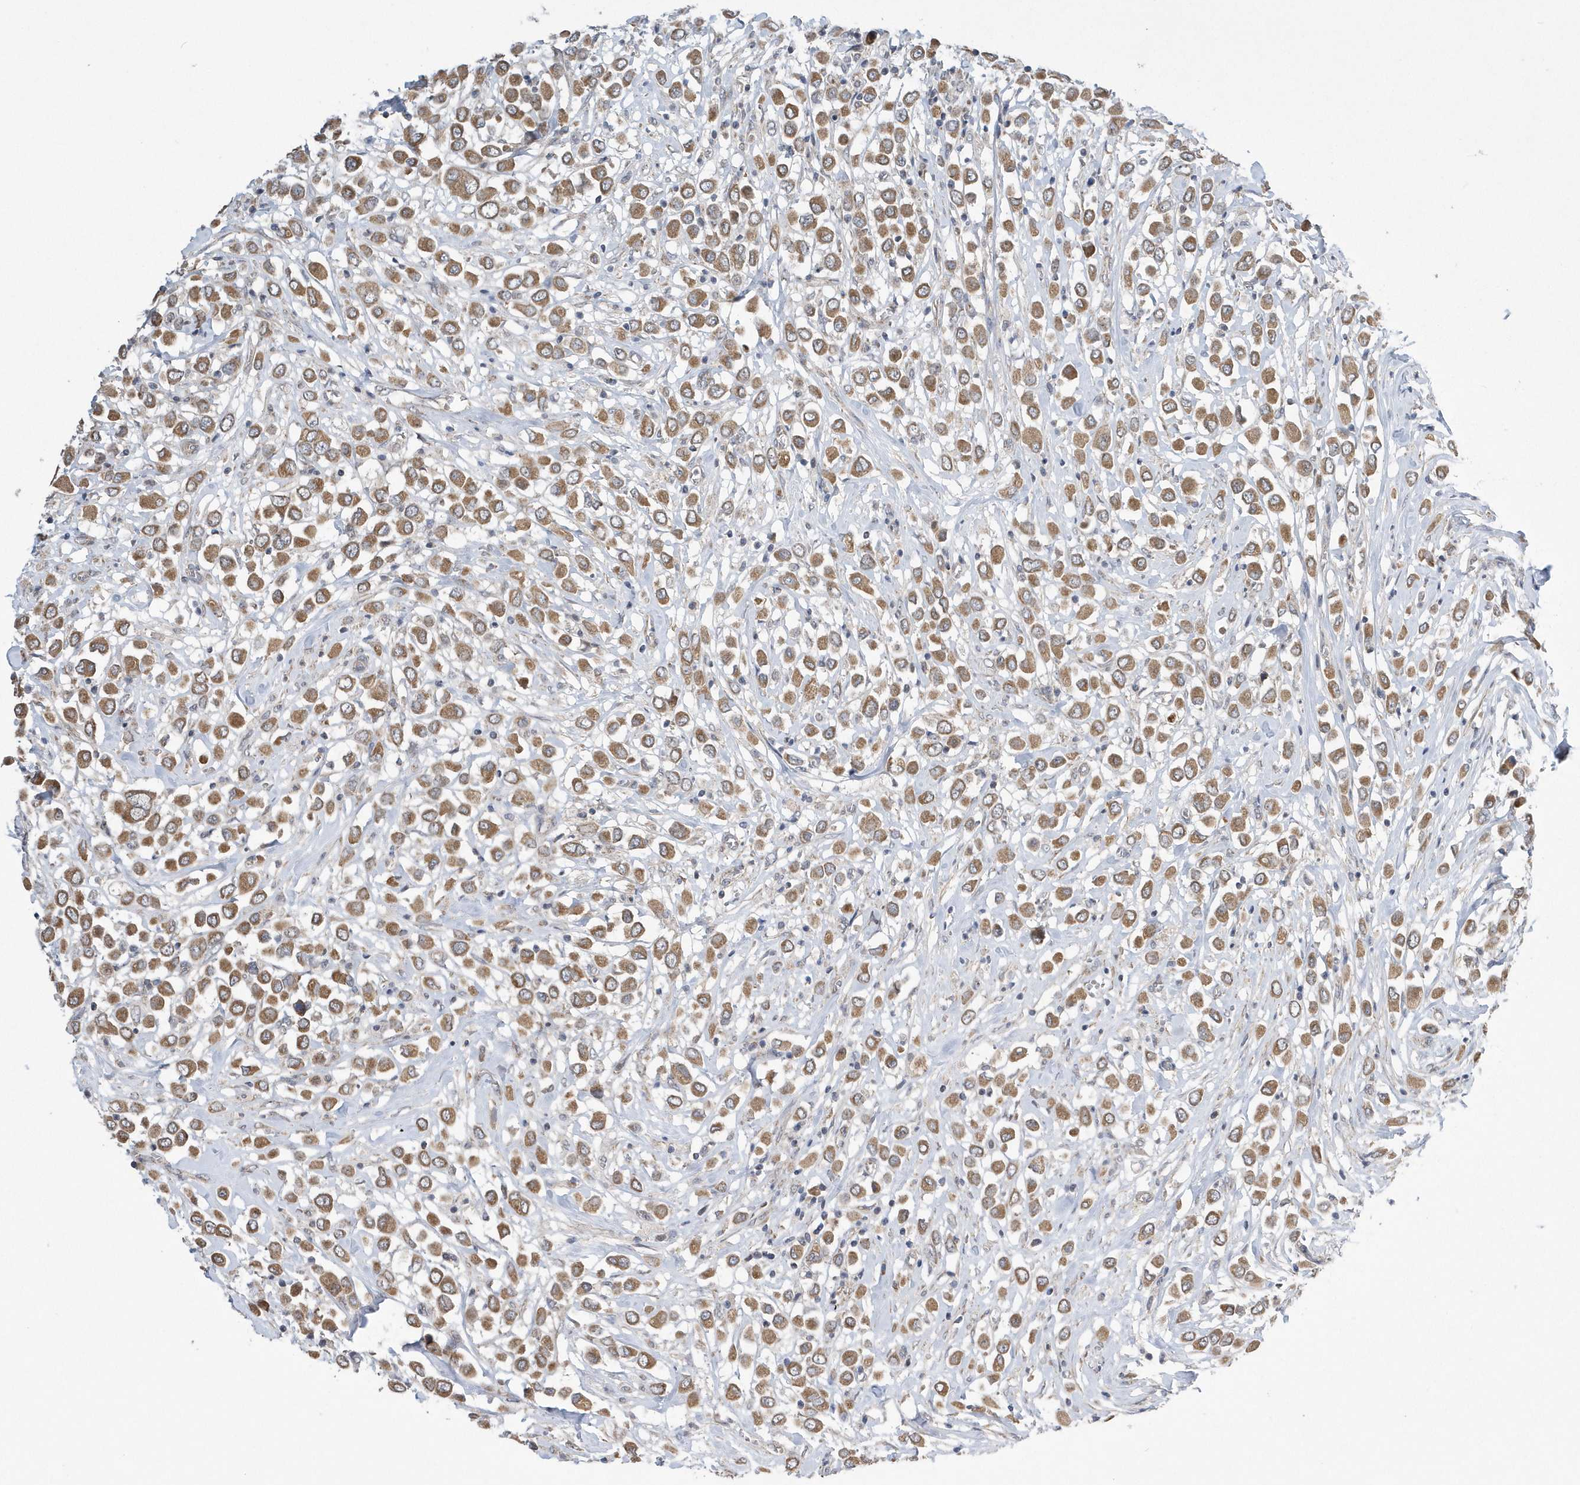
{"staining": {"intensity": "moderate", "quantity": ">75%", "location": "cytoplasmic/membranous"}, "tissue": "breast cancer", "cell_type": "Tumor cells", "image_type": "cancer", "snomed": [{"axis": "morphology", "description": "Duct carcinoma"}, {"axis": "topography", "description": "Breast"}], "caption": "Immunohistochemical staining of infiltrating ductal carcinoma (breast) displays moderate cytoplasmic/membranous protein staining in about >75% of tumor cells.", "gene": "SLX9", "patient": {"sex": "female", "age": 61}}